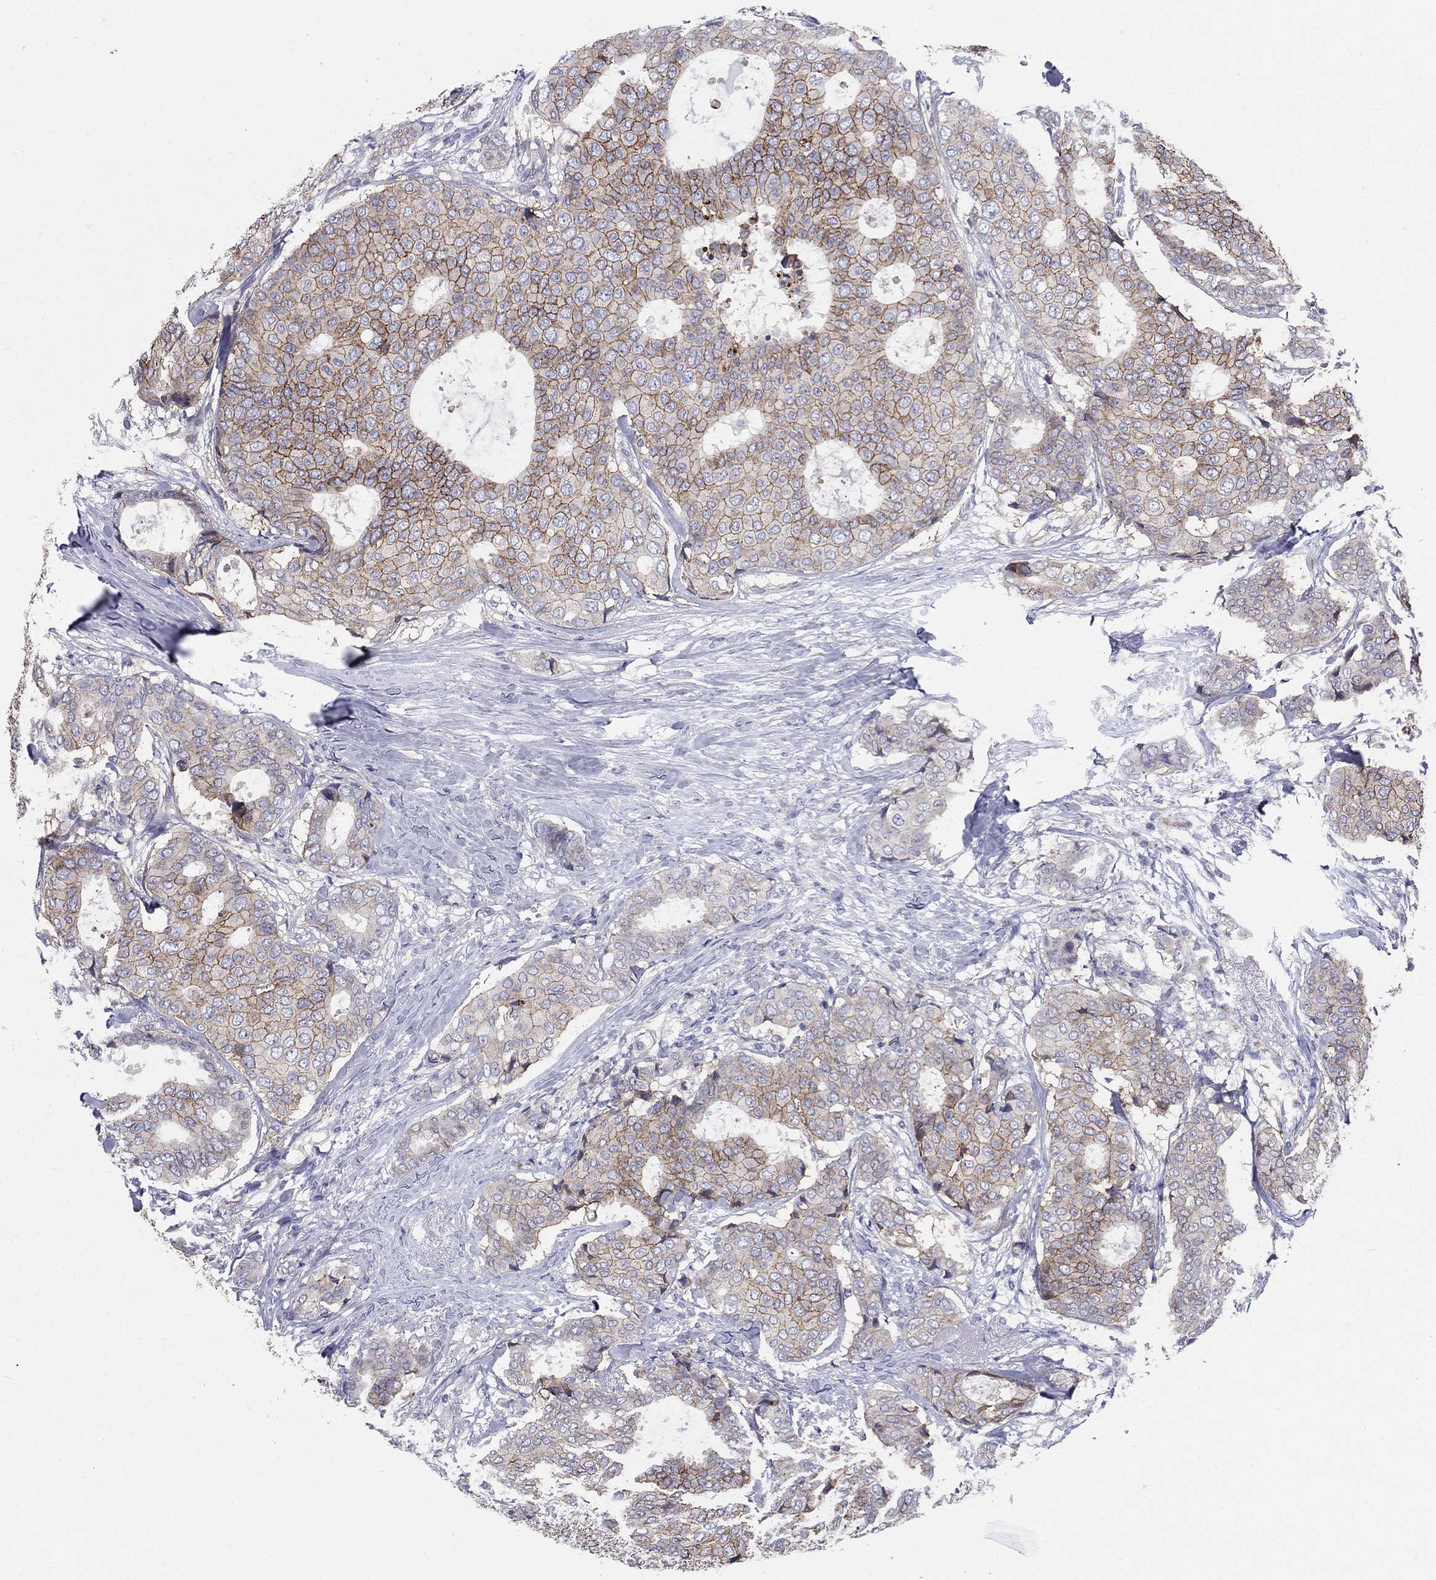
{"staining": {"intensity": "strong", "quantity": "<25%", "location": "cytoplasmic/membranous"}, "tissue": "breast cancer", "cell_type": "Tumor cells", "image_type": "cancer", "snomed": [{"axis": "morphology", "description": "Duct carcinoma"}, {"axis": "topography", "description": "Breast"}], "caption": "The photomicrograph shows staining of breast cancer, revealing strong cytoplasmic/membranous protein positivity (brown color) within tumor cells.", "gene": "EMP2", "patient": {"sex": "female", "age": 75}}